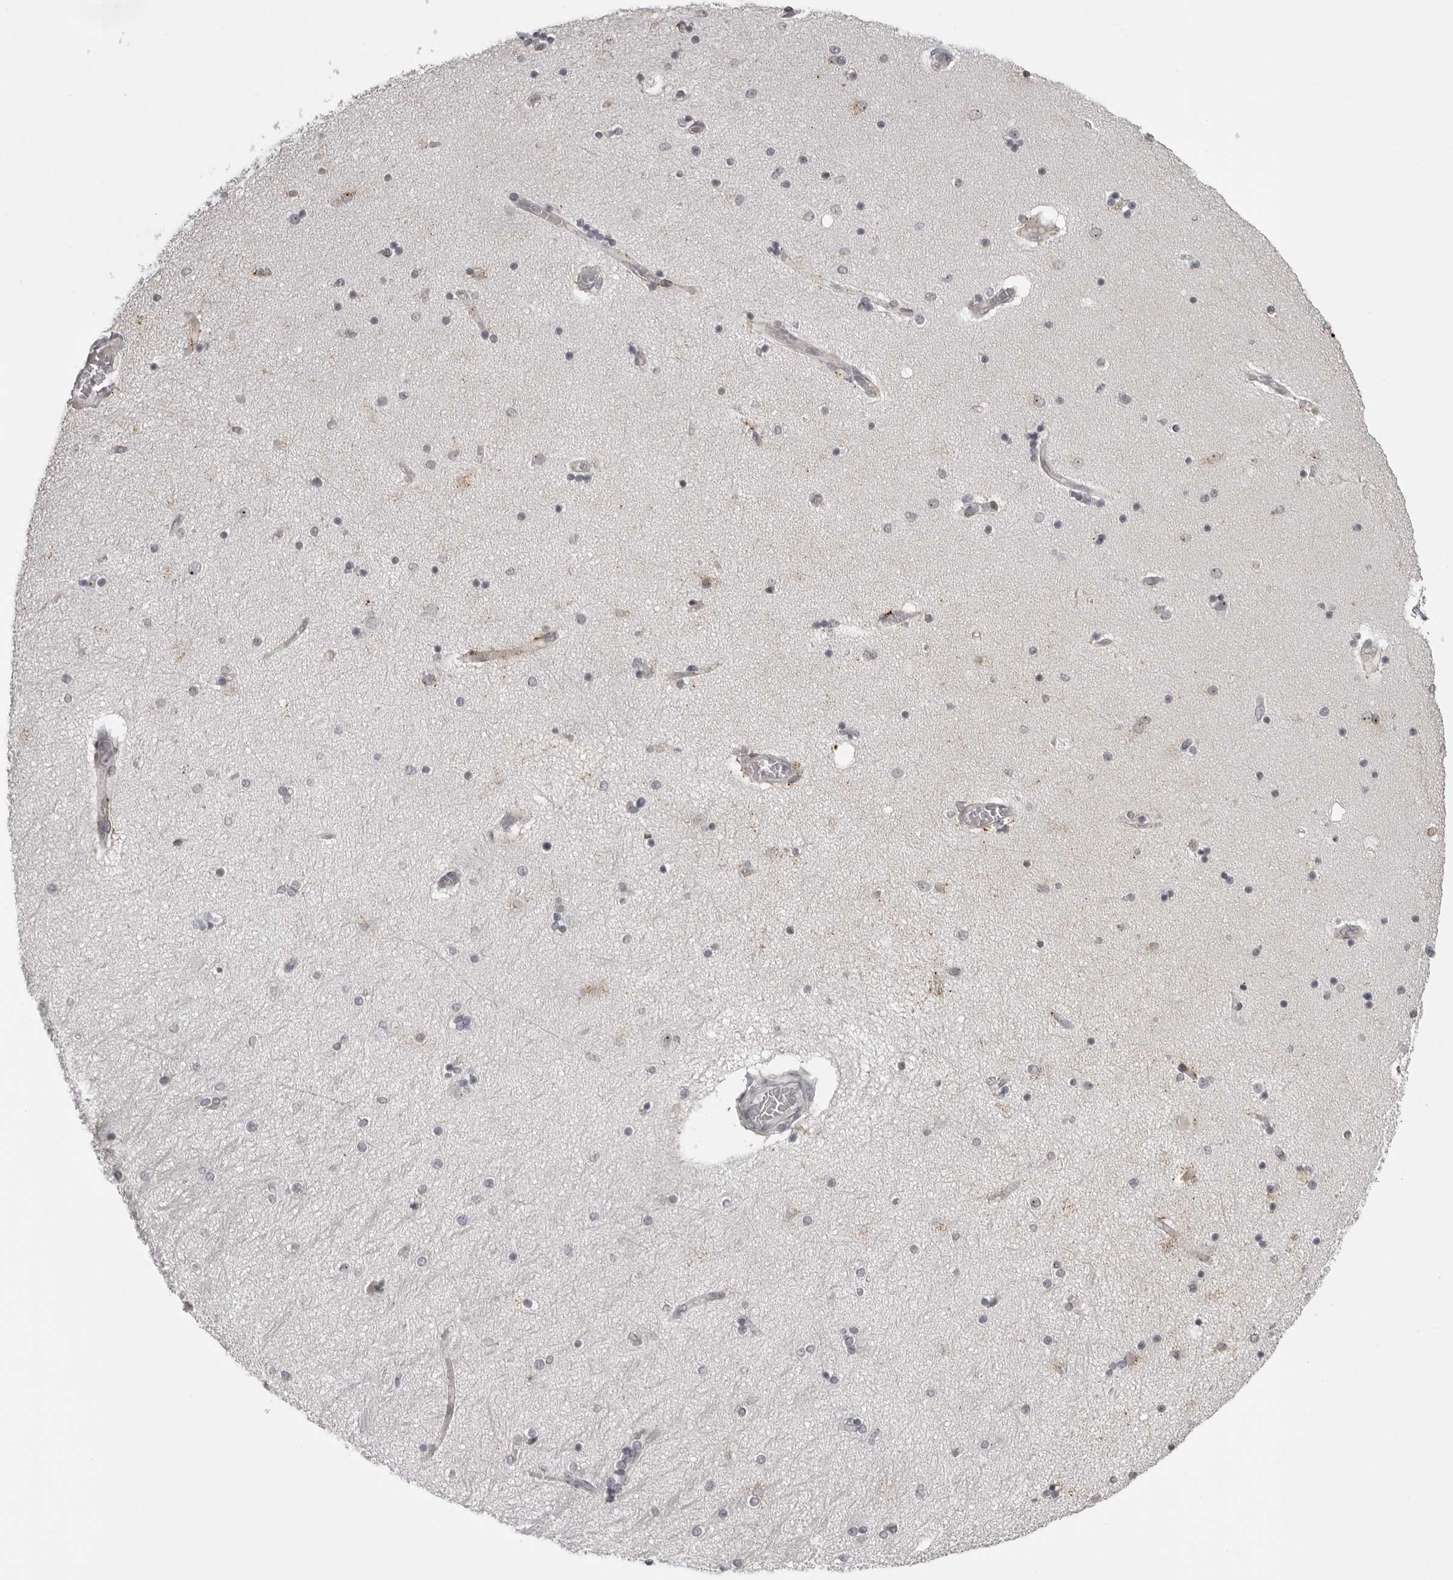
{"staining": {"intensity": "negative", "quantity": "none", "location": "none"}, "tissue": "hippocampus", "cell_type": "Glial cells", "image_type": "normal", "snomed": [{"axis": "morphology", "description": "Normal tissue, NOS"}, {"axis": "topography", "description": "Hippocampus"}], "caption": "Histopathology image shows no significant protein staining in glial cells of normal hippocampus.", "gene": "HELZ", "patient": {"sex": "female", "age": 54}}